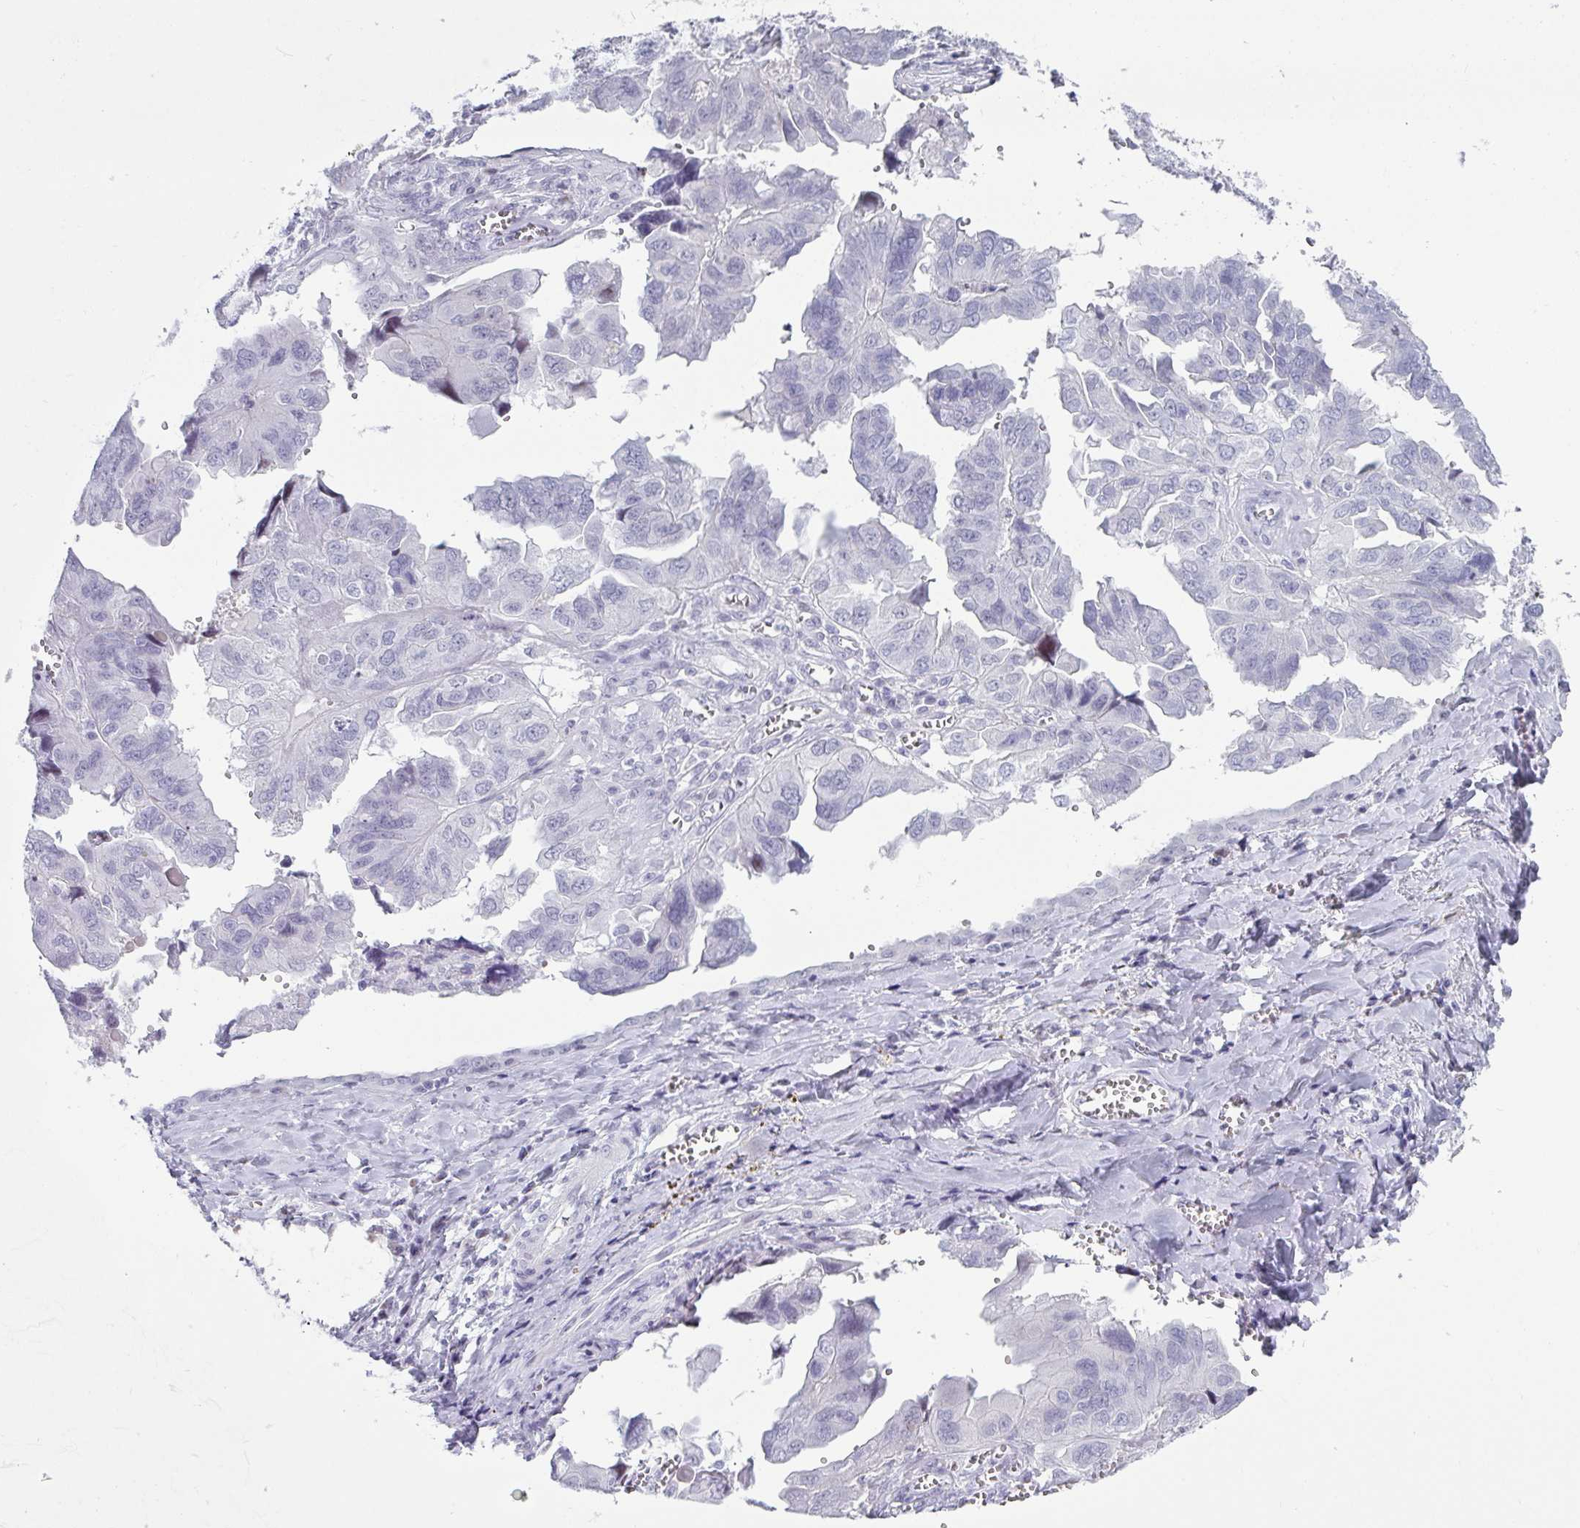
{"staining": {"intensity": "negative", "quantity": "none", "location": "none"}, "tissue": "ovarian cancer", "cell_type": "Tumor cells", "image_type": "cancer", "snomed": [{"axis": "morphology", "description": "Cystadenocarcinoma, serous, NOS"}, {"axis": "topography", "description": "Ovary"}], "caption": "Immunohistochemistry (IHC) photomicrograph of neoplastic tissue: ovarian serous cystadenocarcinoma stained with DAB demonstrates no significant protein expression in tumor cells.", "gene": "VSIG10L", "patient": {"sex": "female", "age": 79}}